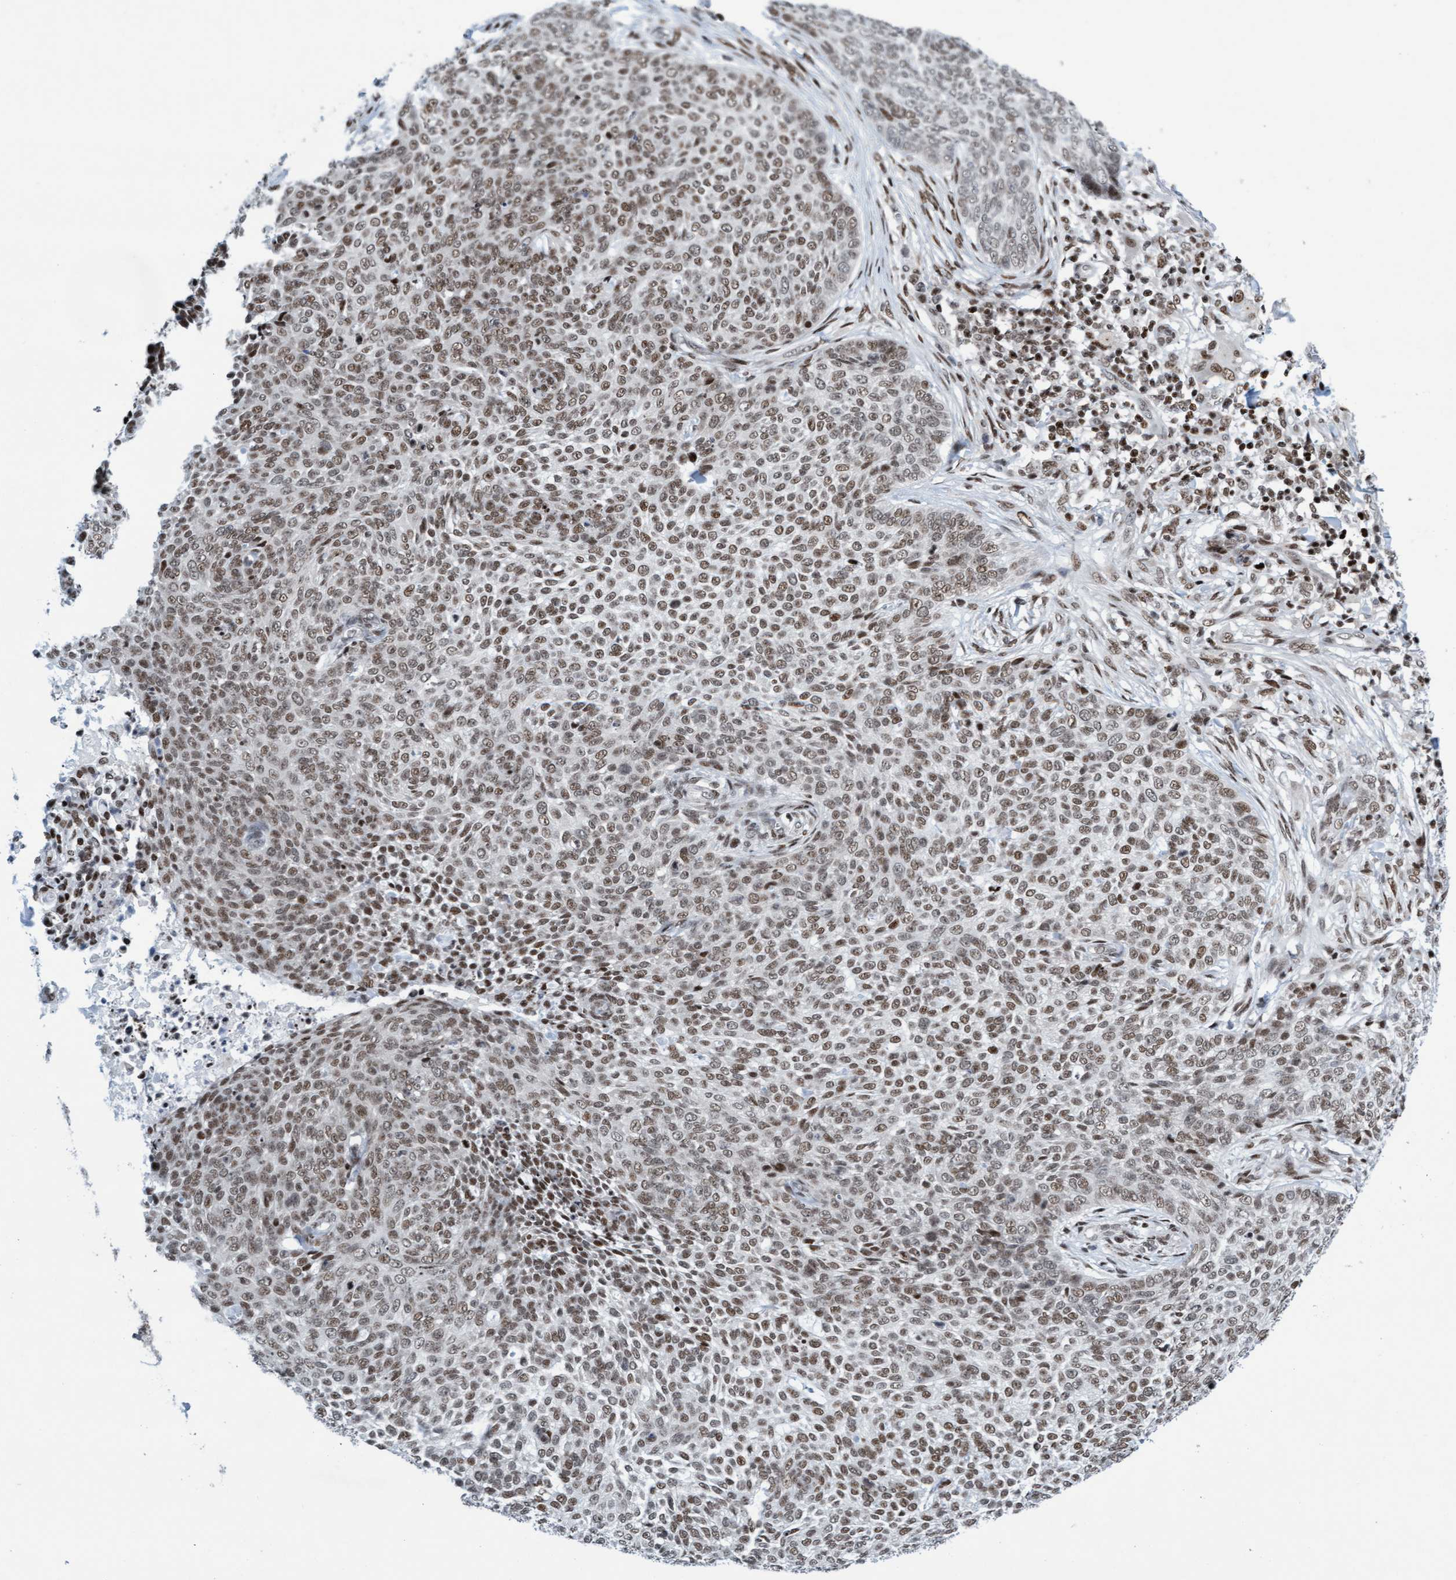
{"staining": {"intensity": "weak", "quantity": ">75%", "location": "nuclear"}, "tissue": "skin cancer", "cell_type": "Tumor cells", "image_type": "cancer", "snomed": [{"axis": "morphology", "description": "Basal cell carcinoma"}, {"axis": "topography", "description": "Skin"}], "caption": "Immunohistochemistry (DAB) staining of skin basal cell carcinoma shows weak nuclear protein staining in approximately >75% of tumor cells.", "gene": "GLRX2", "patient": {"sex": "female", "age": 64}}